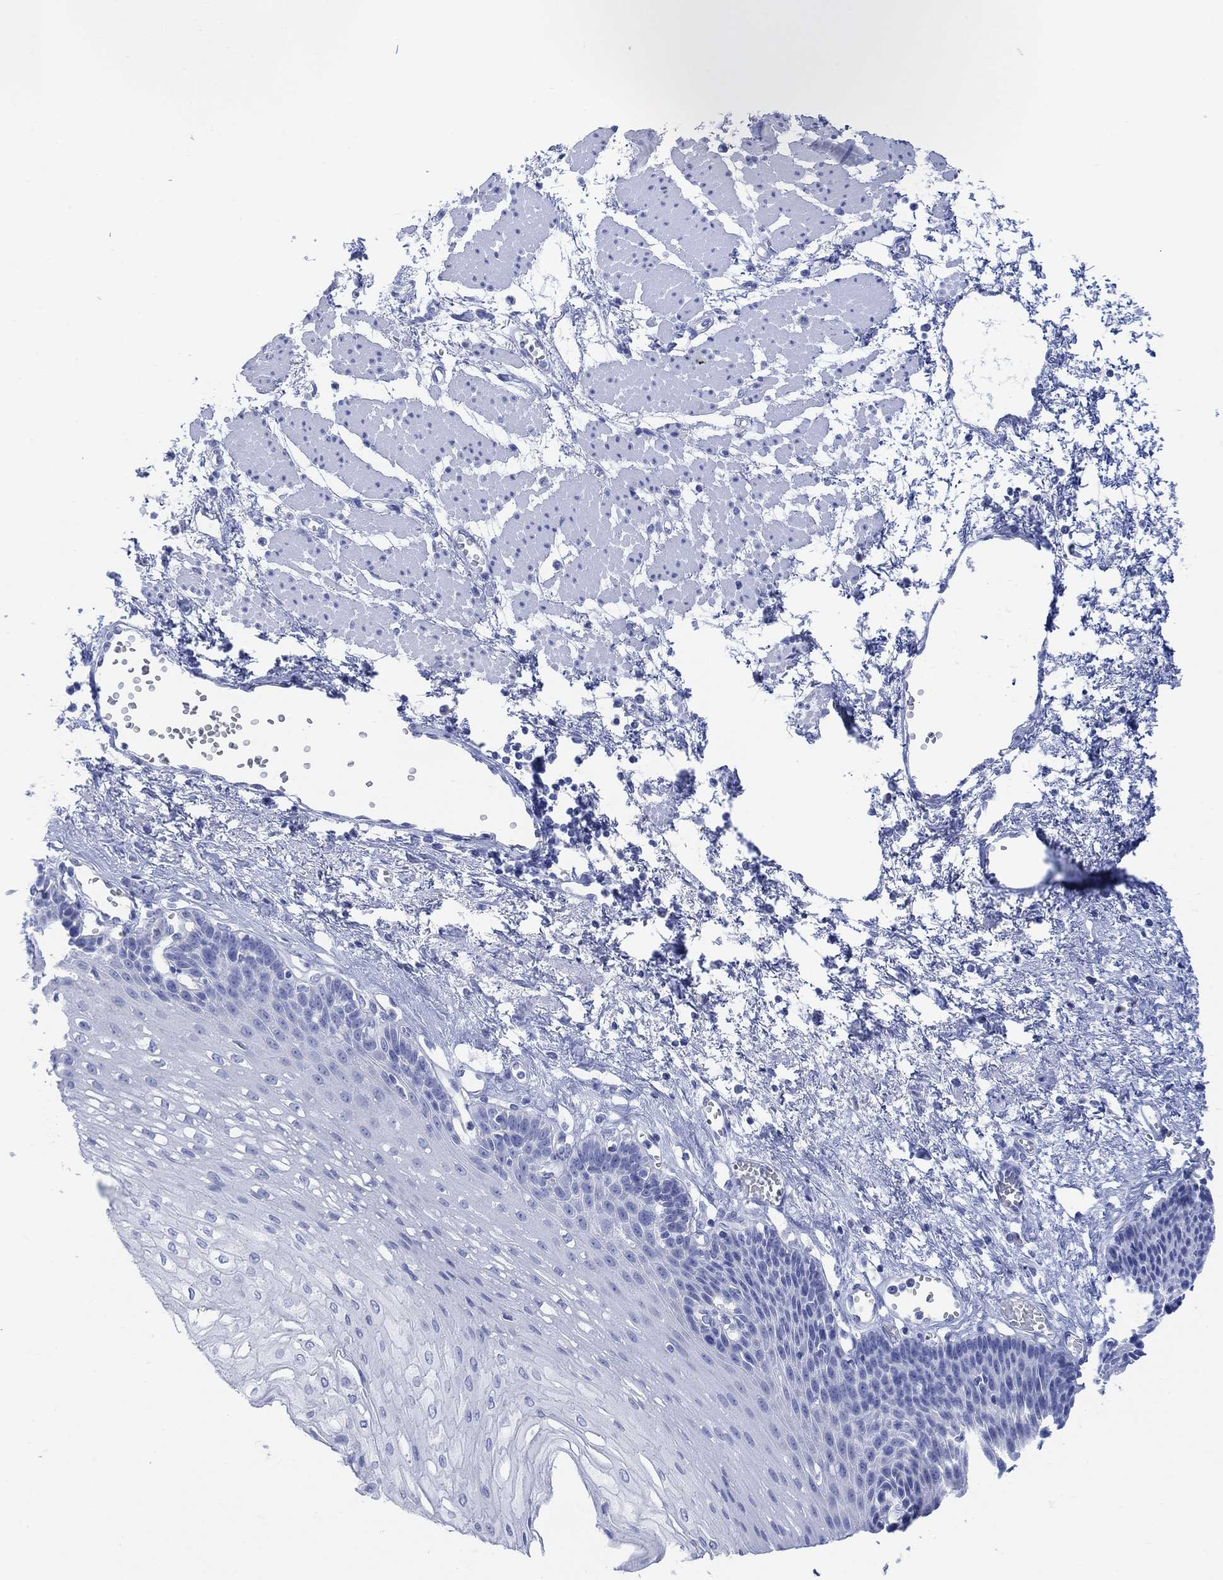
{"staining": {"intensity": "negative", "quantity": "none", "location": "none"}, "tissue": "esophagus", "cell_type": "Squamous epithelial cells", "image_type": "normal", "snomed": [{"axis": "morphology", "description": "Normal tissue, NOS"}, {"axis": "topography", "description": "Esophagus"}], "caption": "IHC of benign esophagus displays no positivity in squamous epithelial cells.", "gene": "GNG13", "patient": {"sex": "female", "age": 62}}